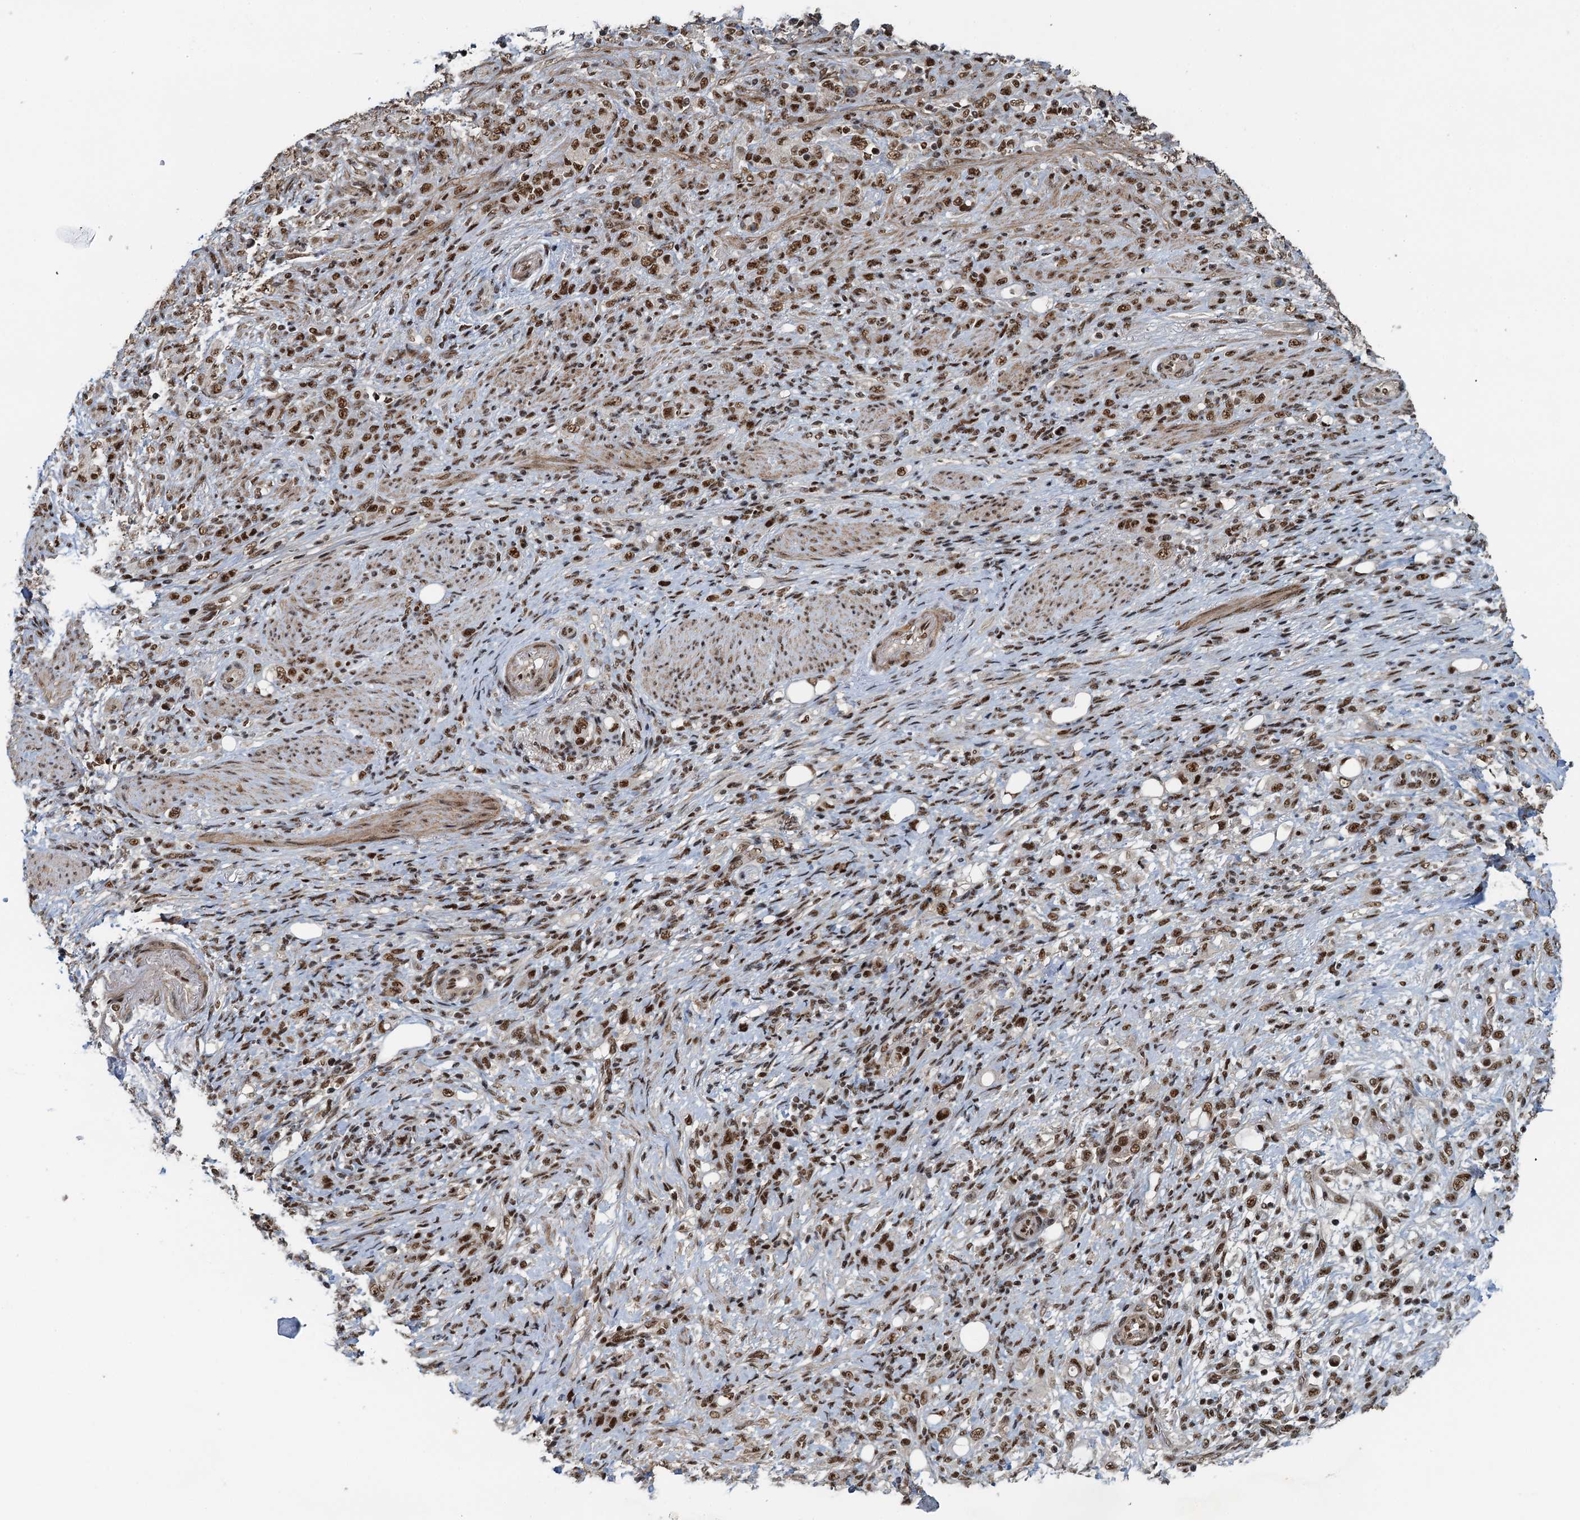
{"staining": {"intensity": "moderate", "quantity": ">75%", "location": "nuclear"}, "tissue": "stomach cancer", "cell_type": "Tumor cells", "image_type": "cancer", "snomed": [{"axis": "morphology", "description": "Adenocarcinoma, NOS"}, {"axis": "topography", "description": "Stomach"}], "caption": "A brown stain shows moderate nuclear positivity of a protein in human stomach cancer tumor cells.", "gene": "ZC3H18", "patient": {"sex": "female", "age": 79}}